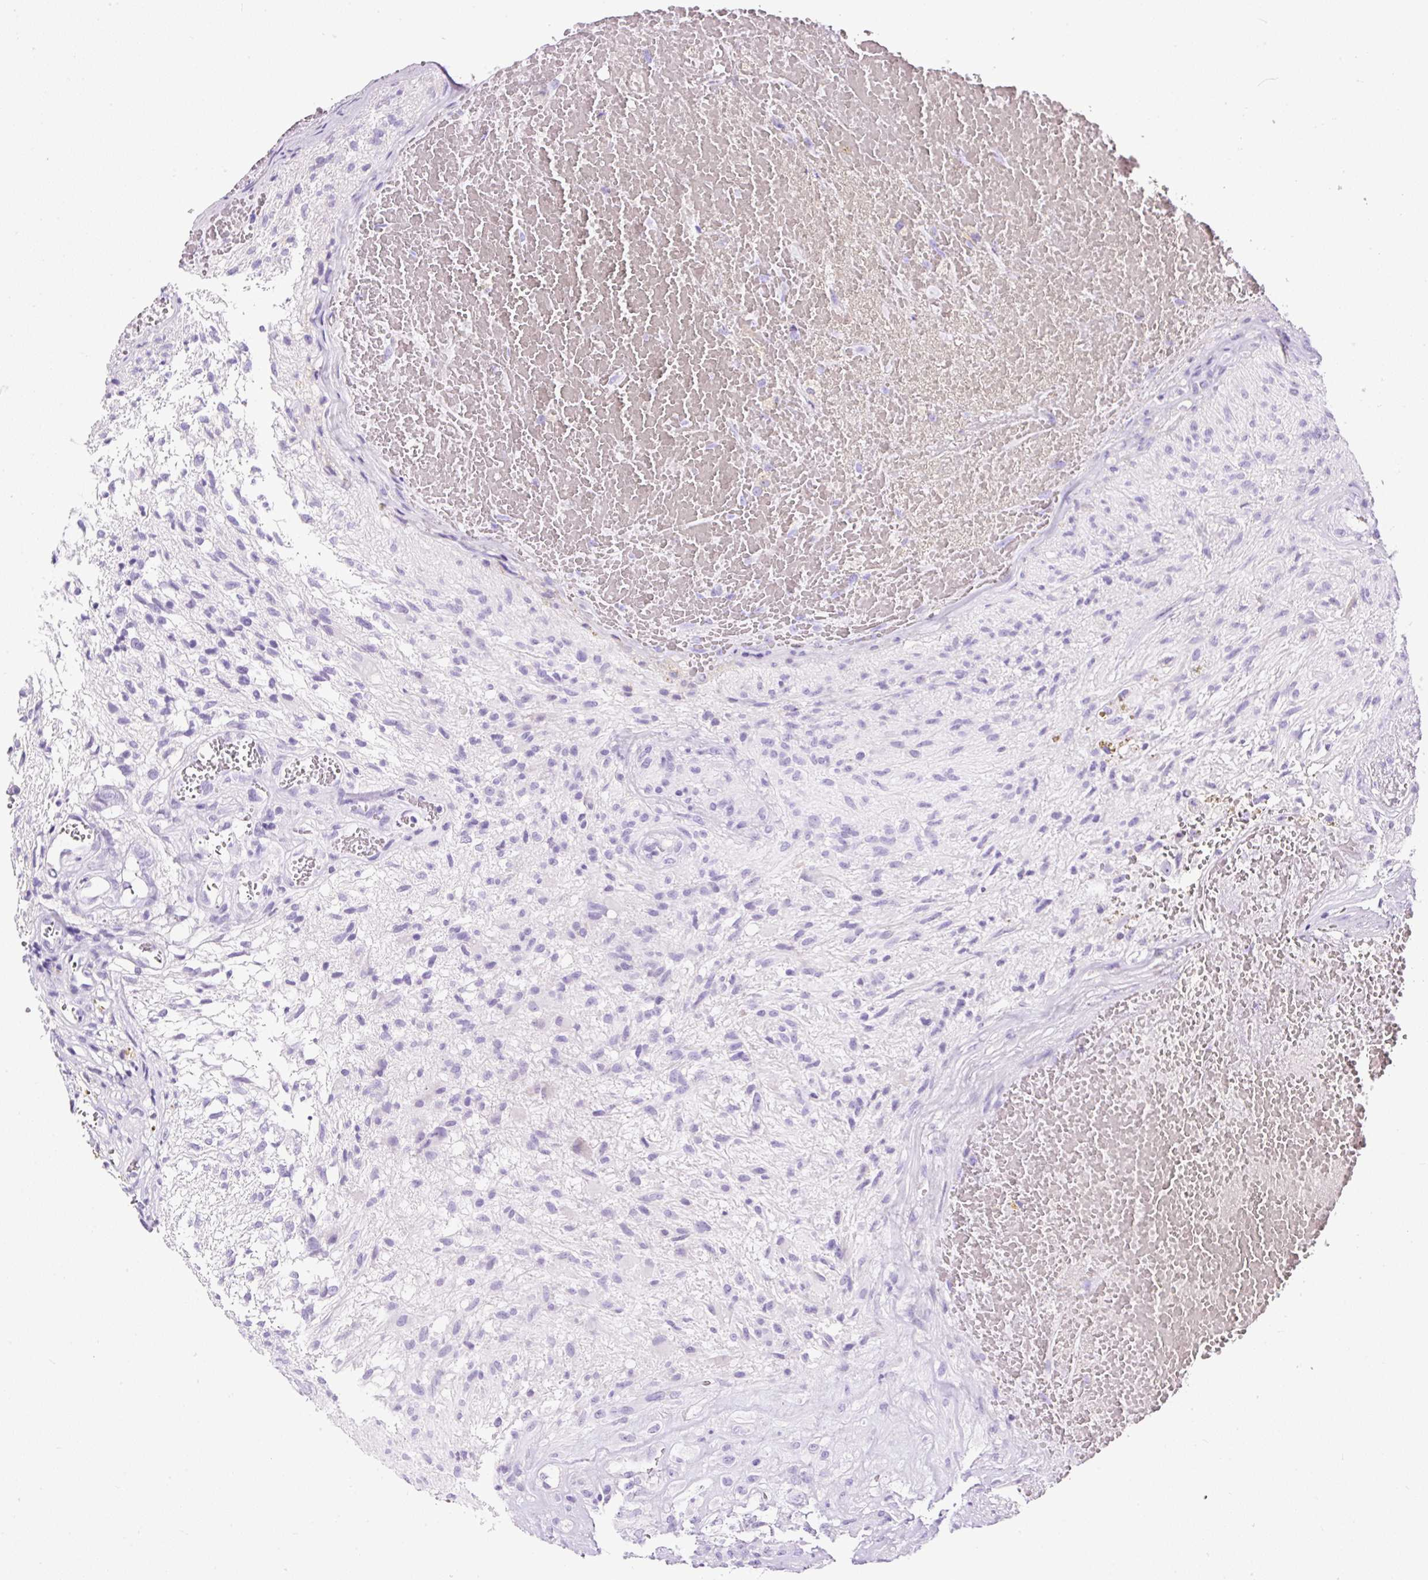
{"staining": {"intensity": "negative", "quantity": "none", "location": "none"}, "tissue": "glioma", "cell_type": "Tumor cells", "image_type": "cancer", "snomed": [{"axis": "morphology", "description": "Glioma, malignant, High grade"}, {"axis": "topography", "description": "Brain"}], "caption": "There is no significant staining in tumor cells of high-grade glioma (malignant).", "gene": "STOX2", "patient": {"sex": "male", "age": 56}}